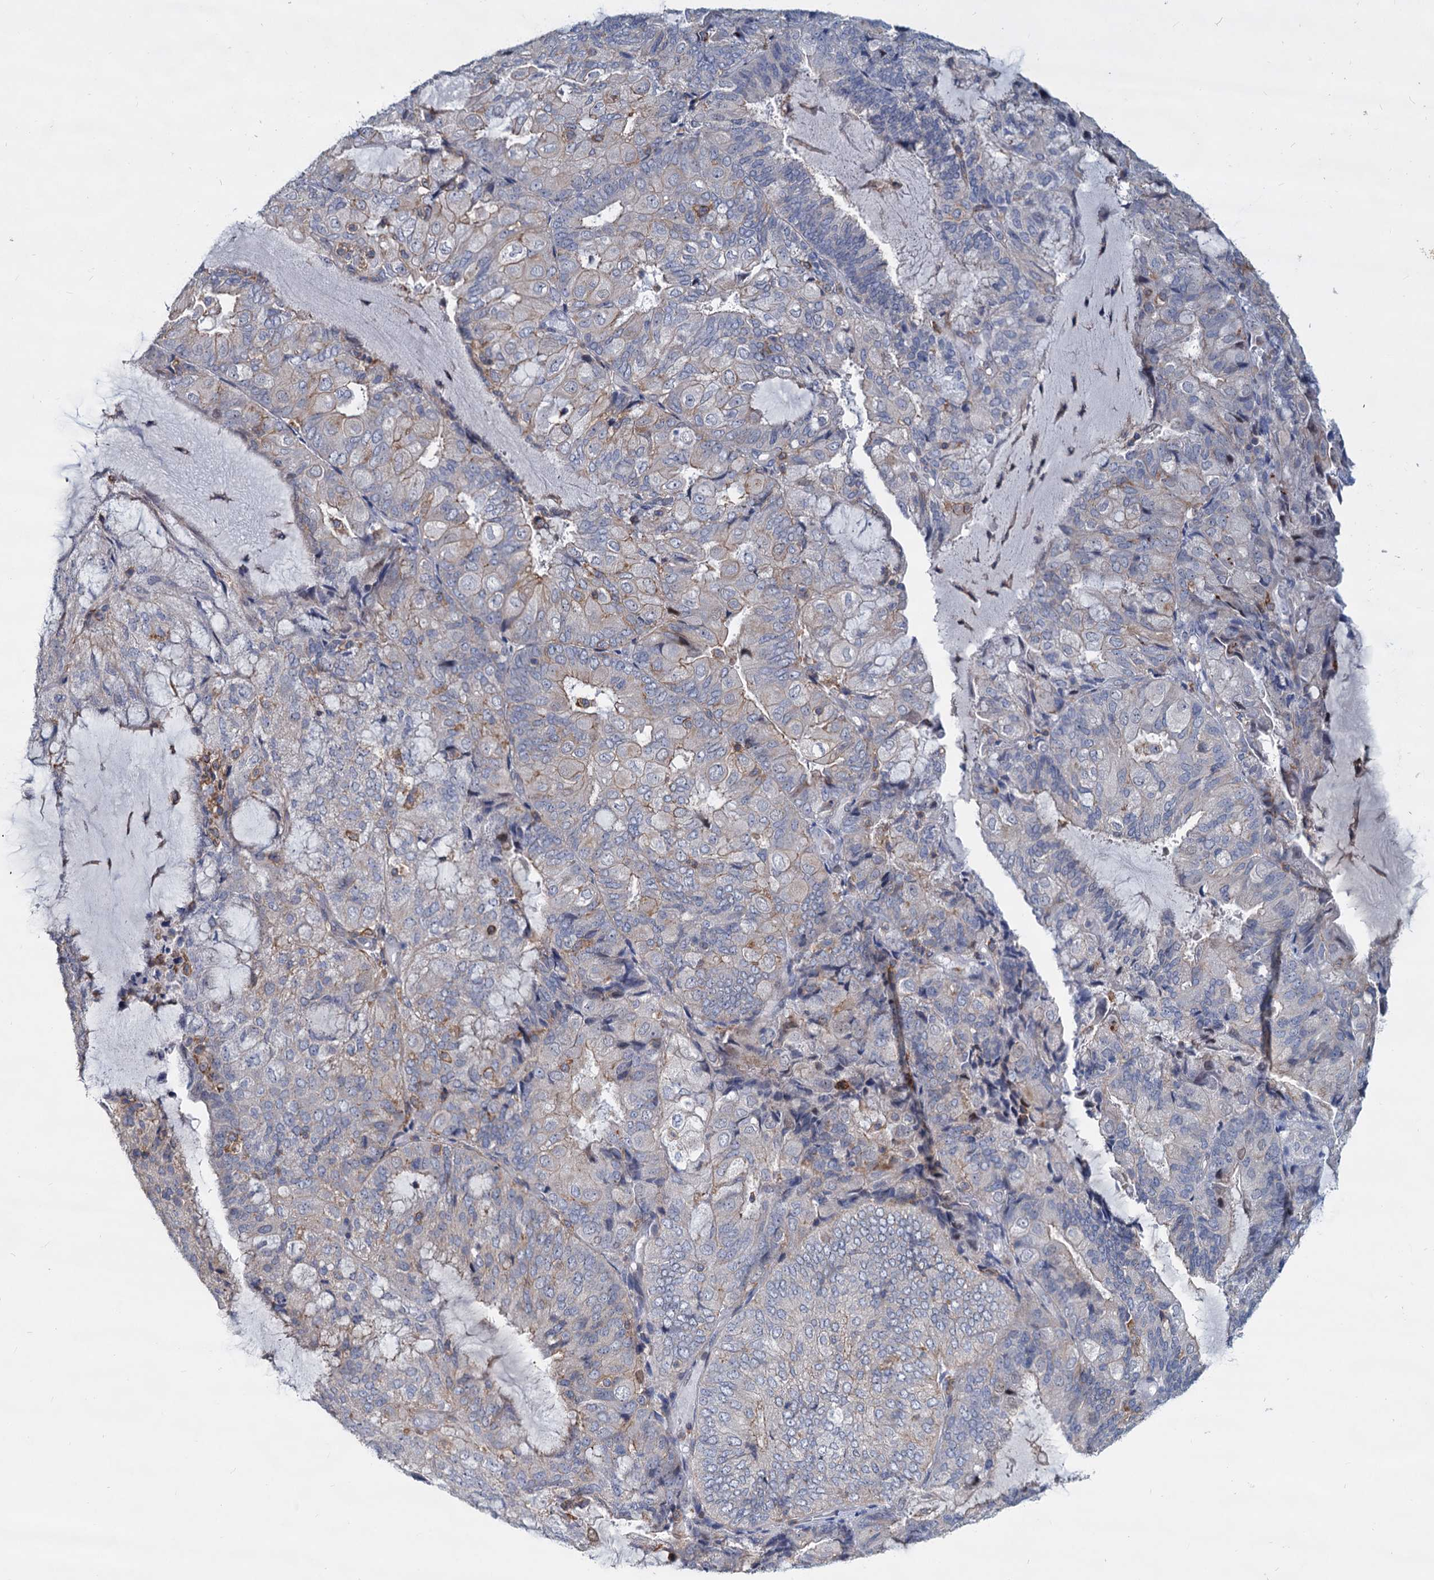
{"staining": {"intensity": "weak", "quantity": "25%-75%", "location": "cytoplasmic/membranous"}, "tissue": "endometrial cancer", "cell_type": "Tumor cells", "image_type": "cancer", "snomed": [{"axis": "morphology", "description": "Adenocarcinoma, NOS"}, {"axis": "topography", "description": "Endometrium"}], "caption": "Protein analysis of adenocarcinoma (endometrial) tissue shows weak cytoplasmic/membranous expression in approximately 25%-75% of tumor cells. The staining was performed using DAB, with brown indicating positive protein expression. Nuclei are stained blue with hematoxylin.", "gene": "LRCH4", "patient": {"sex": "female", "age": 81}}